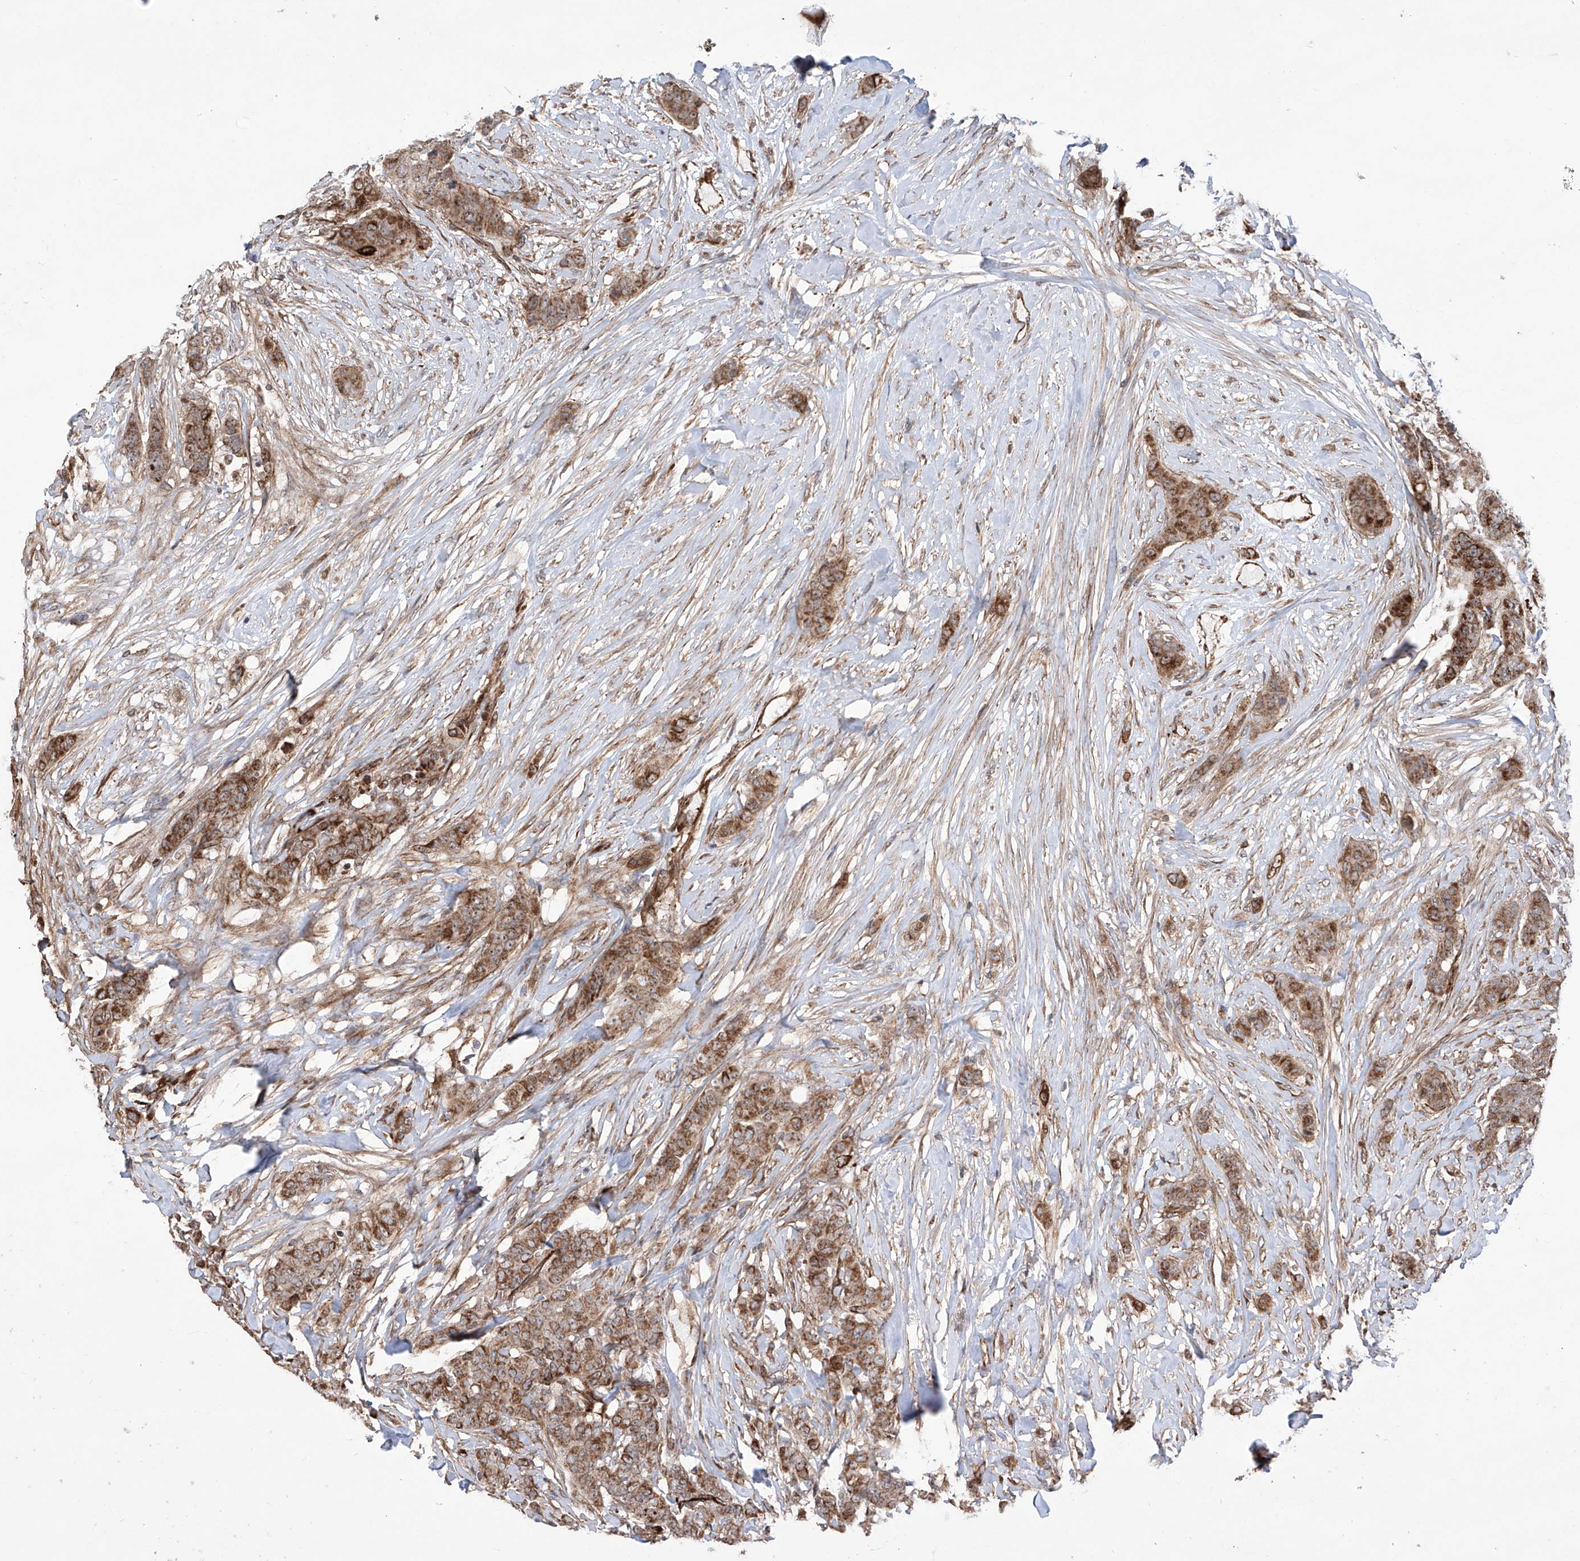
{"staining": {"intensity": "moderate", "quantity": ">75%", "location": "cytoplasmic/membranous"}, "tissue": "breast cancer", "cell_type": "Tumor cells", "image_type": "cancer", "snomed": [{"axis": "morphology", "description": "Duct carcinoma"}, {"axis": "topography", "description": "Breast"}], "caption": "Immunohistochemical staining of breast cancer reveals medium levels of moderate cytoplasmic/membranous expression in about >75% of tumor cells. (DAB (3,3'-diaminobenzidine) IHC with brightfield microscopy, high magnification).", "gene": "APAF1", "patient": {"sex": "female", "age": 40}}